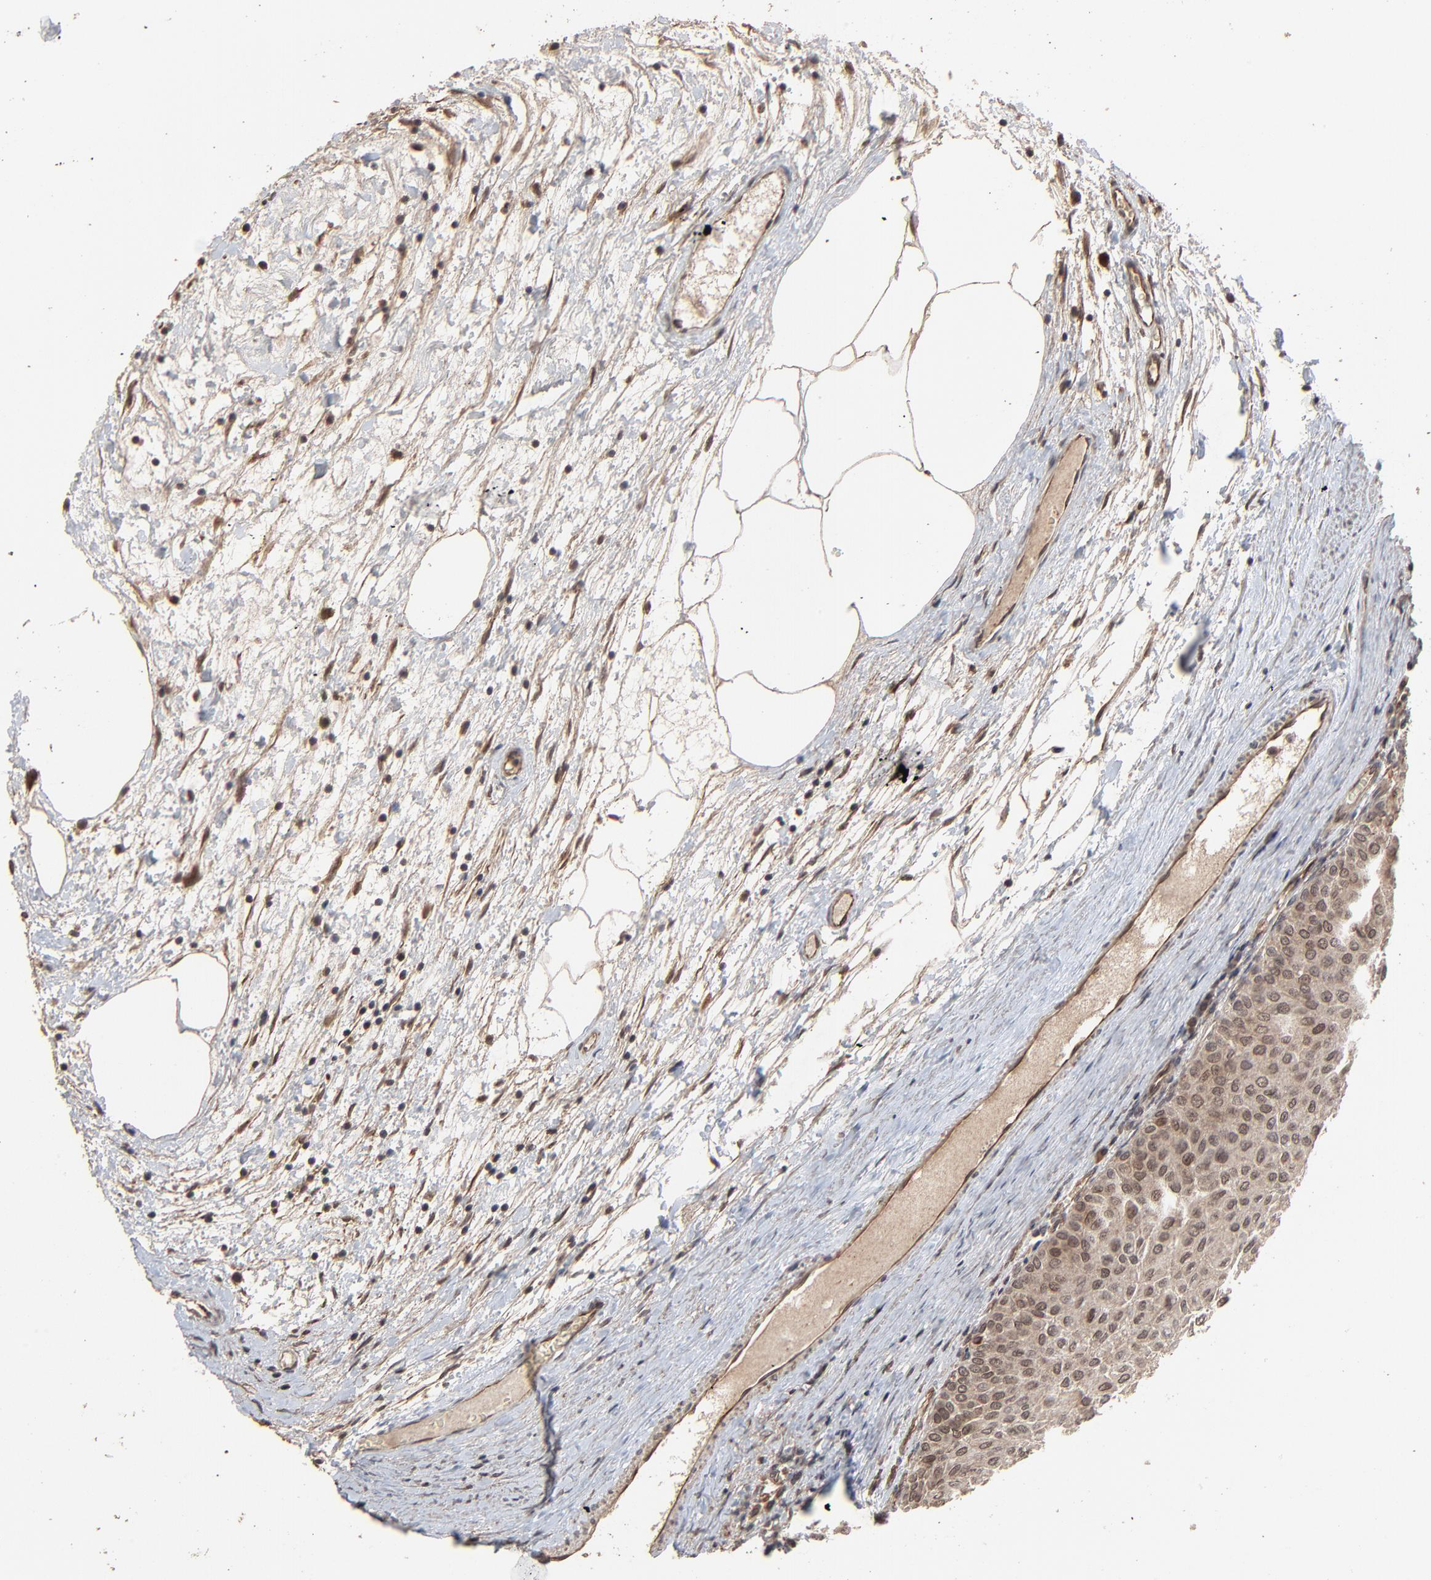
{"staining": {"intensity": "weak", "quantity": ">75%", "location": "cytoplasmic/membranous,nuclear"}, "tissue": "urothelial cancer", "cell_type": "Tumor cells", "image_type": "cancer", "snomed": [{"axis": "morphology", "description": "Urothelial carcinoma, Low grade"}, {"axis": "topography", "description": "Urinary bladder"}], "caption": "DAB immunohistochemical staining of urothelial cancer demonstrates weak cytoplasmic/membranous and nuclear protein expression in about >75% of tumor cells.", "gene": "FAM227A", "patient": {"sex": "male", "age": 64}}